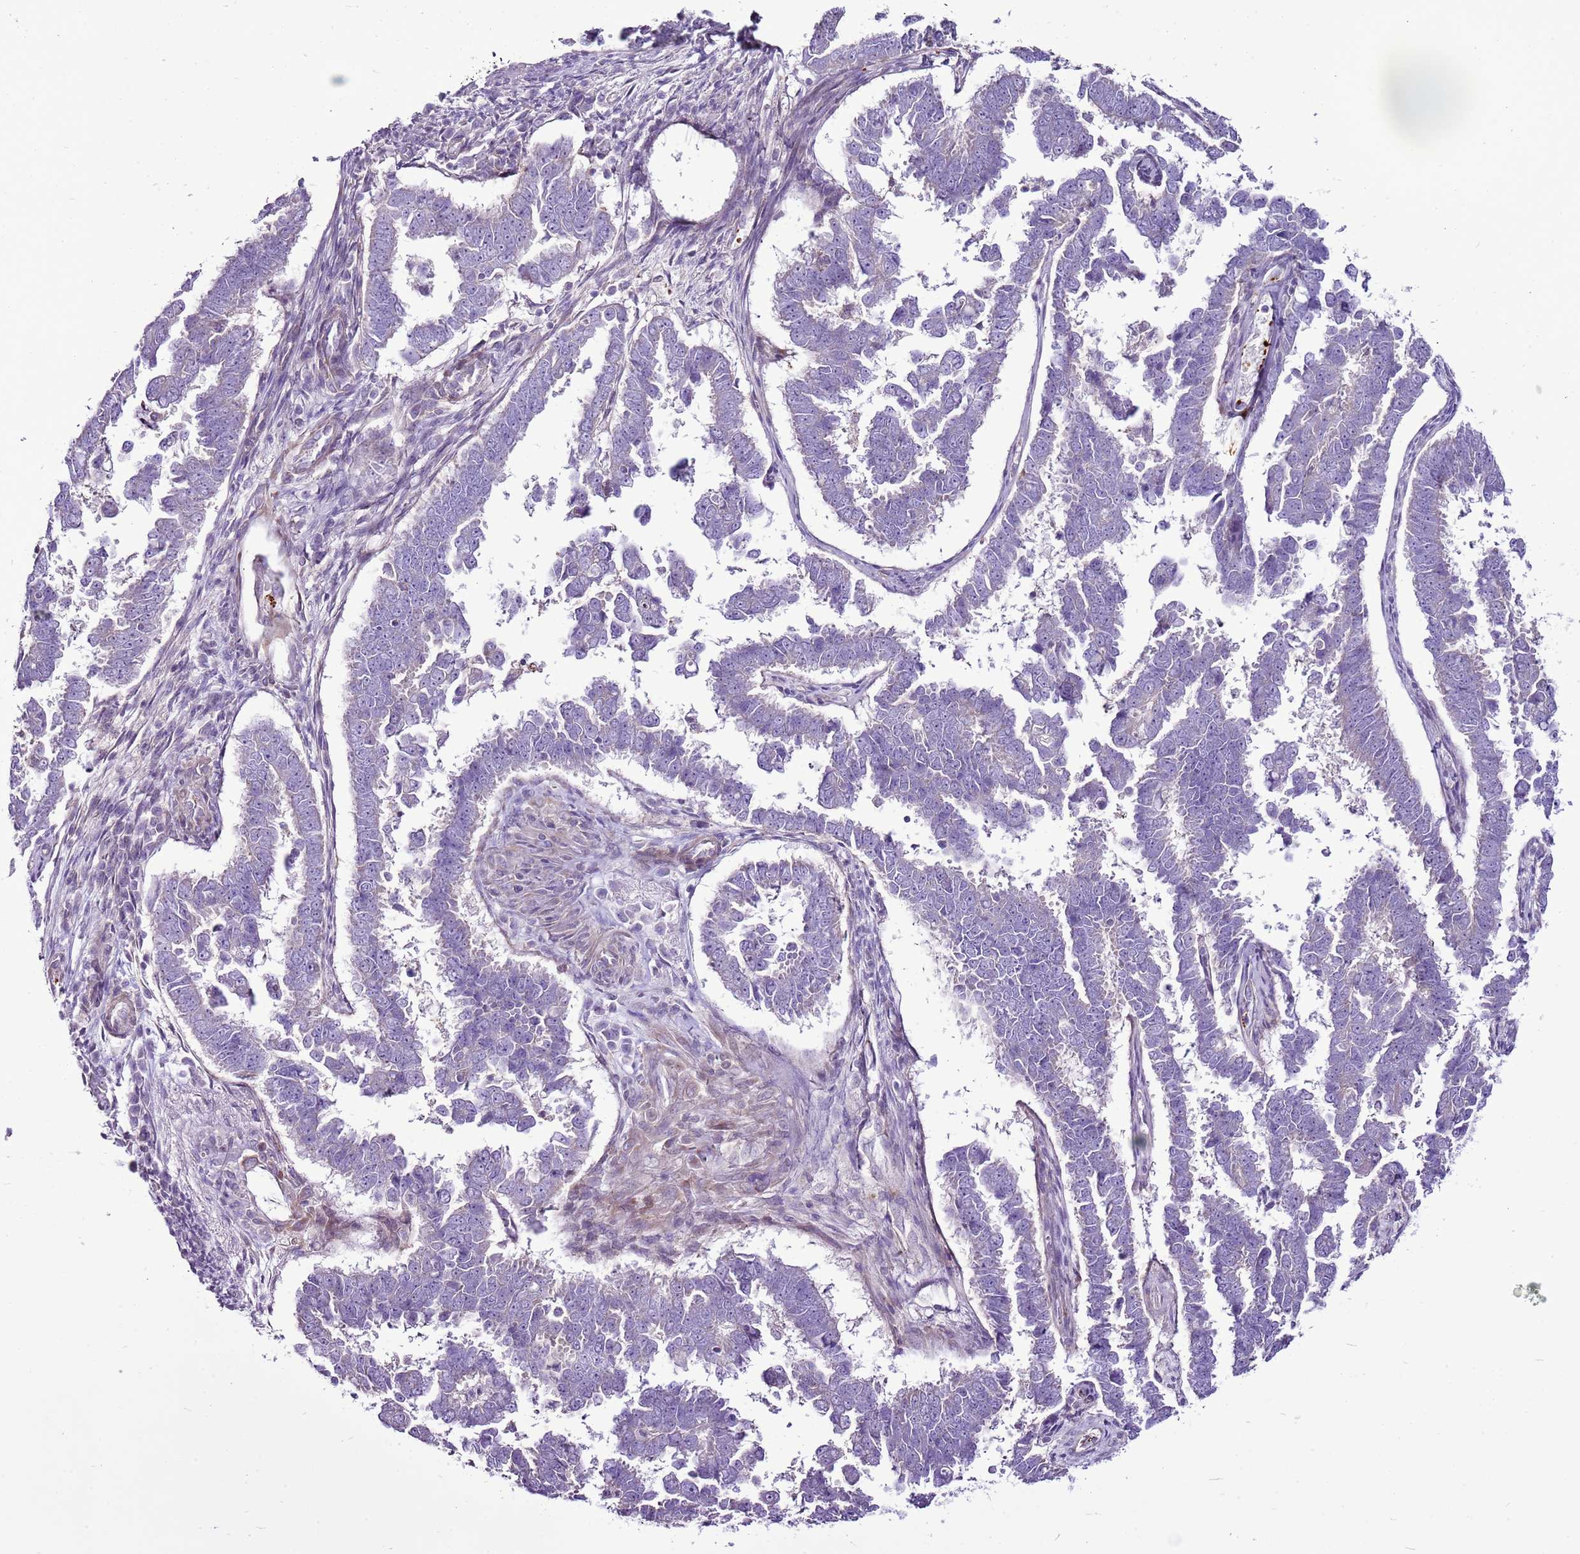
{"staining": {"intensity": "negative", "quantity": "none", "location": "none"}, "tissue": "endometrial cancer", "cell_type": "Tumor cells", "image_type": "cancer", "snomed": [{"axis": "morphology", "description": "Adenocarcinoma, NOS"}, {"axis": "topography", "description": "Endometrium"}], "caption": "Immunohistochemical staining of adenocarcinoma (endometrial) displays no significant expression in tumor cells.", "gene": "CHAC2", "patient": {"sex": "female", "age": 75}}